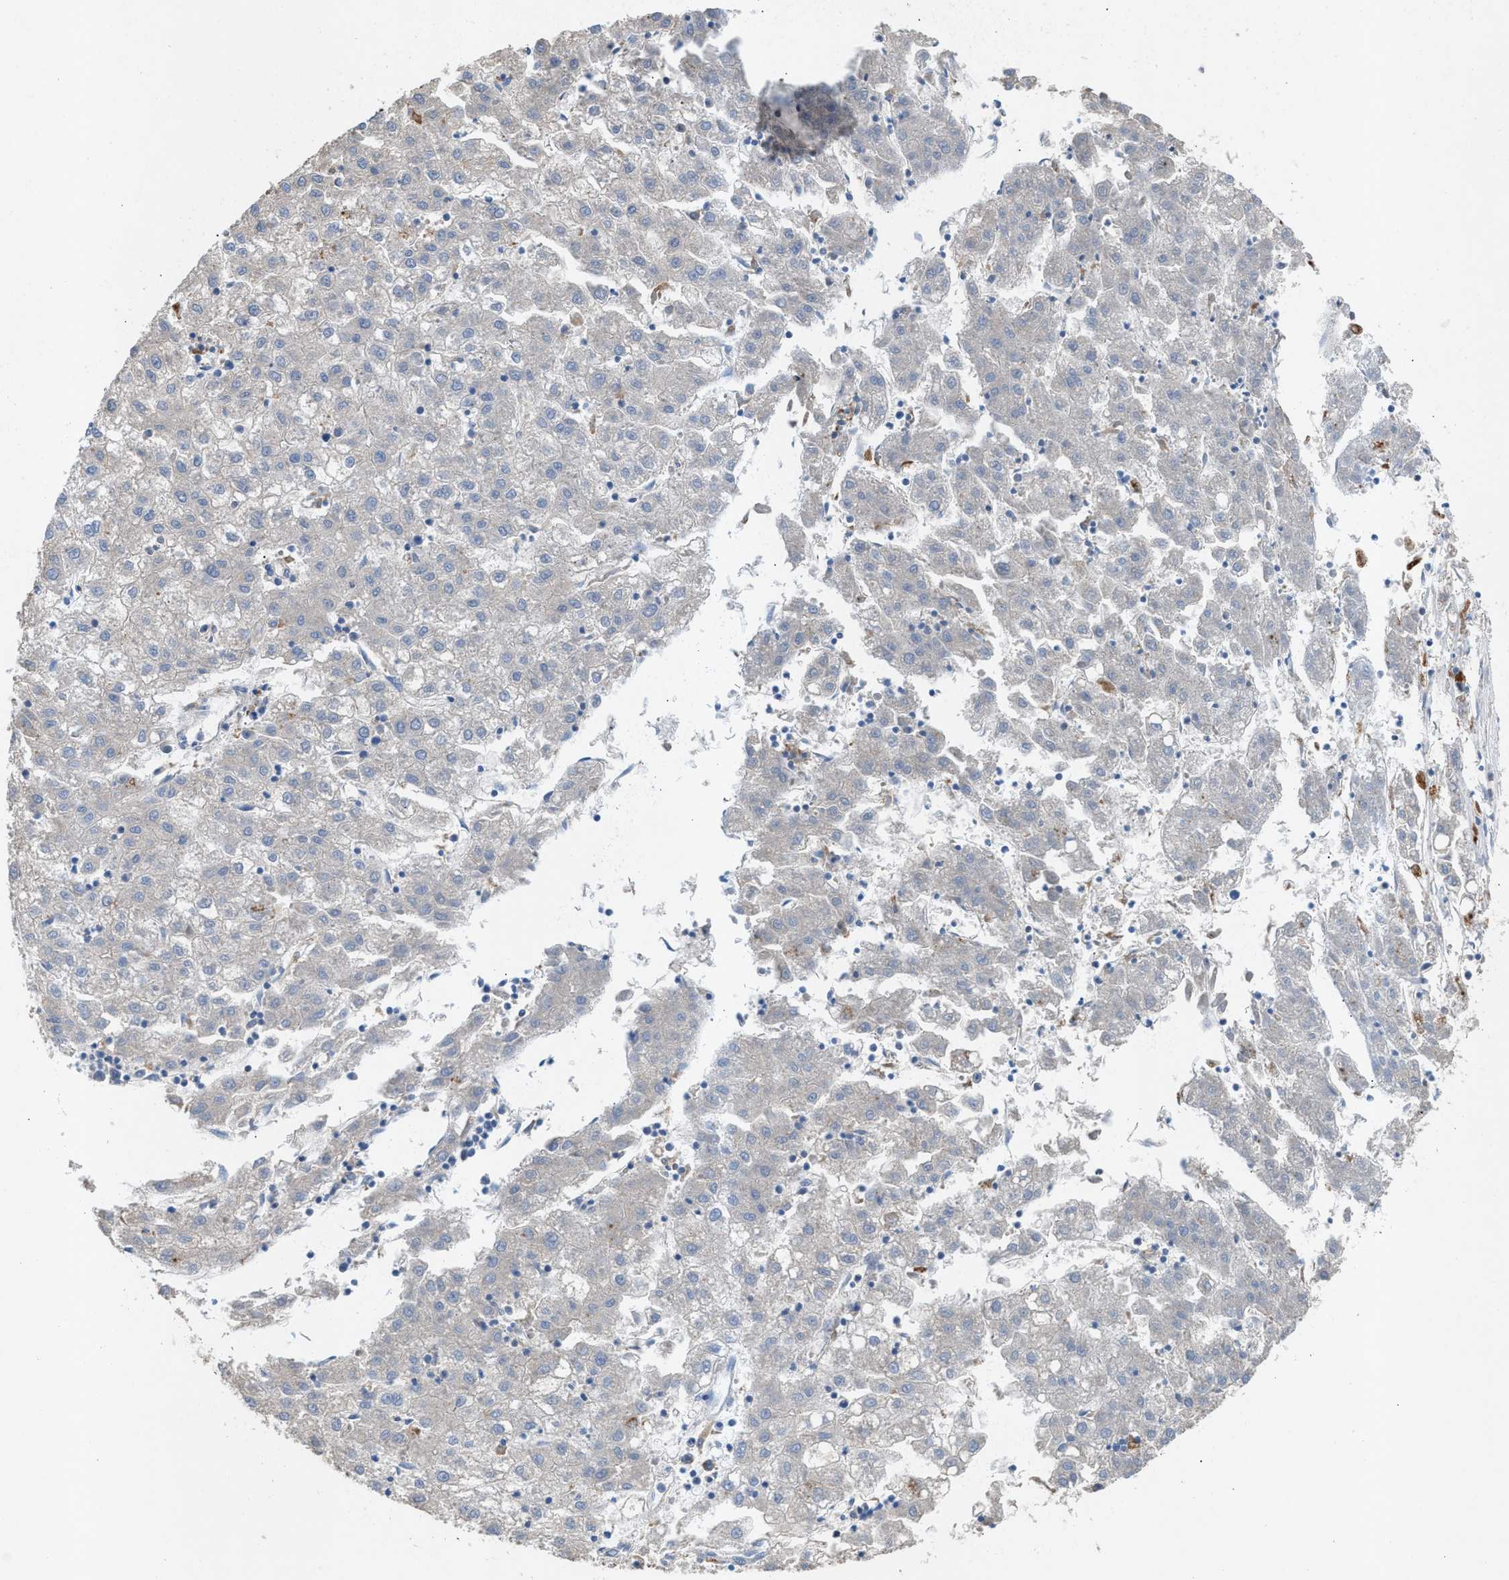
{"staining": {"intensity": "negative", "quantity": "none", "location": "none"}, "tissue": "liver cancer", "cell_type": "Tumor cells", "image_type": "cancer", "snomed": [{"axis": "morphology", "description": "Carcinoma, Hepatocellular, NOS"}, {"axis": "topography", "description": "Liver"}], "caption": "High power microscopy photomicrograph of an immunohistochemistry (IHC) image of liver cancer (hepatocellular carcinoma), revealing no significant expression in tumor cells. Brightfield microscopy of immunohistochemistry (IHC) stained with DAB (3,3'-diaminobenzidine) (brown) and hematoxylin (blue), captured at high magnification.", "gene": "AOAH", "patient": {"sex": "male", "age": 72}}